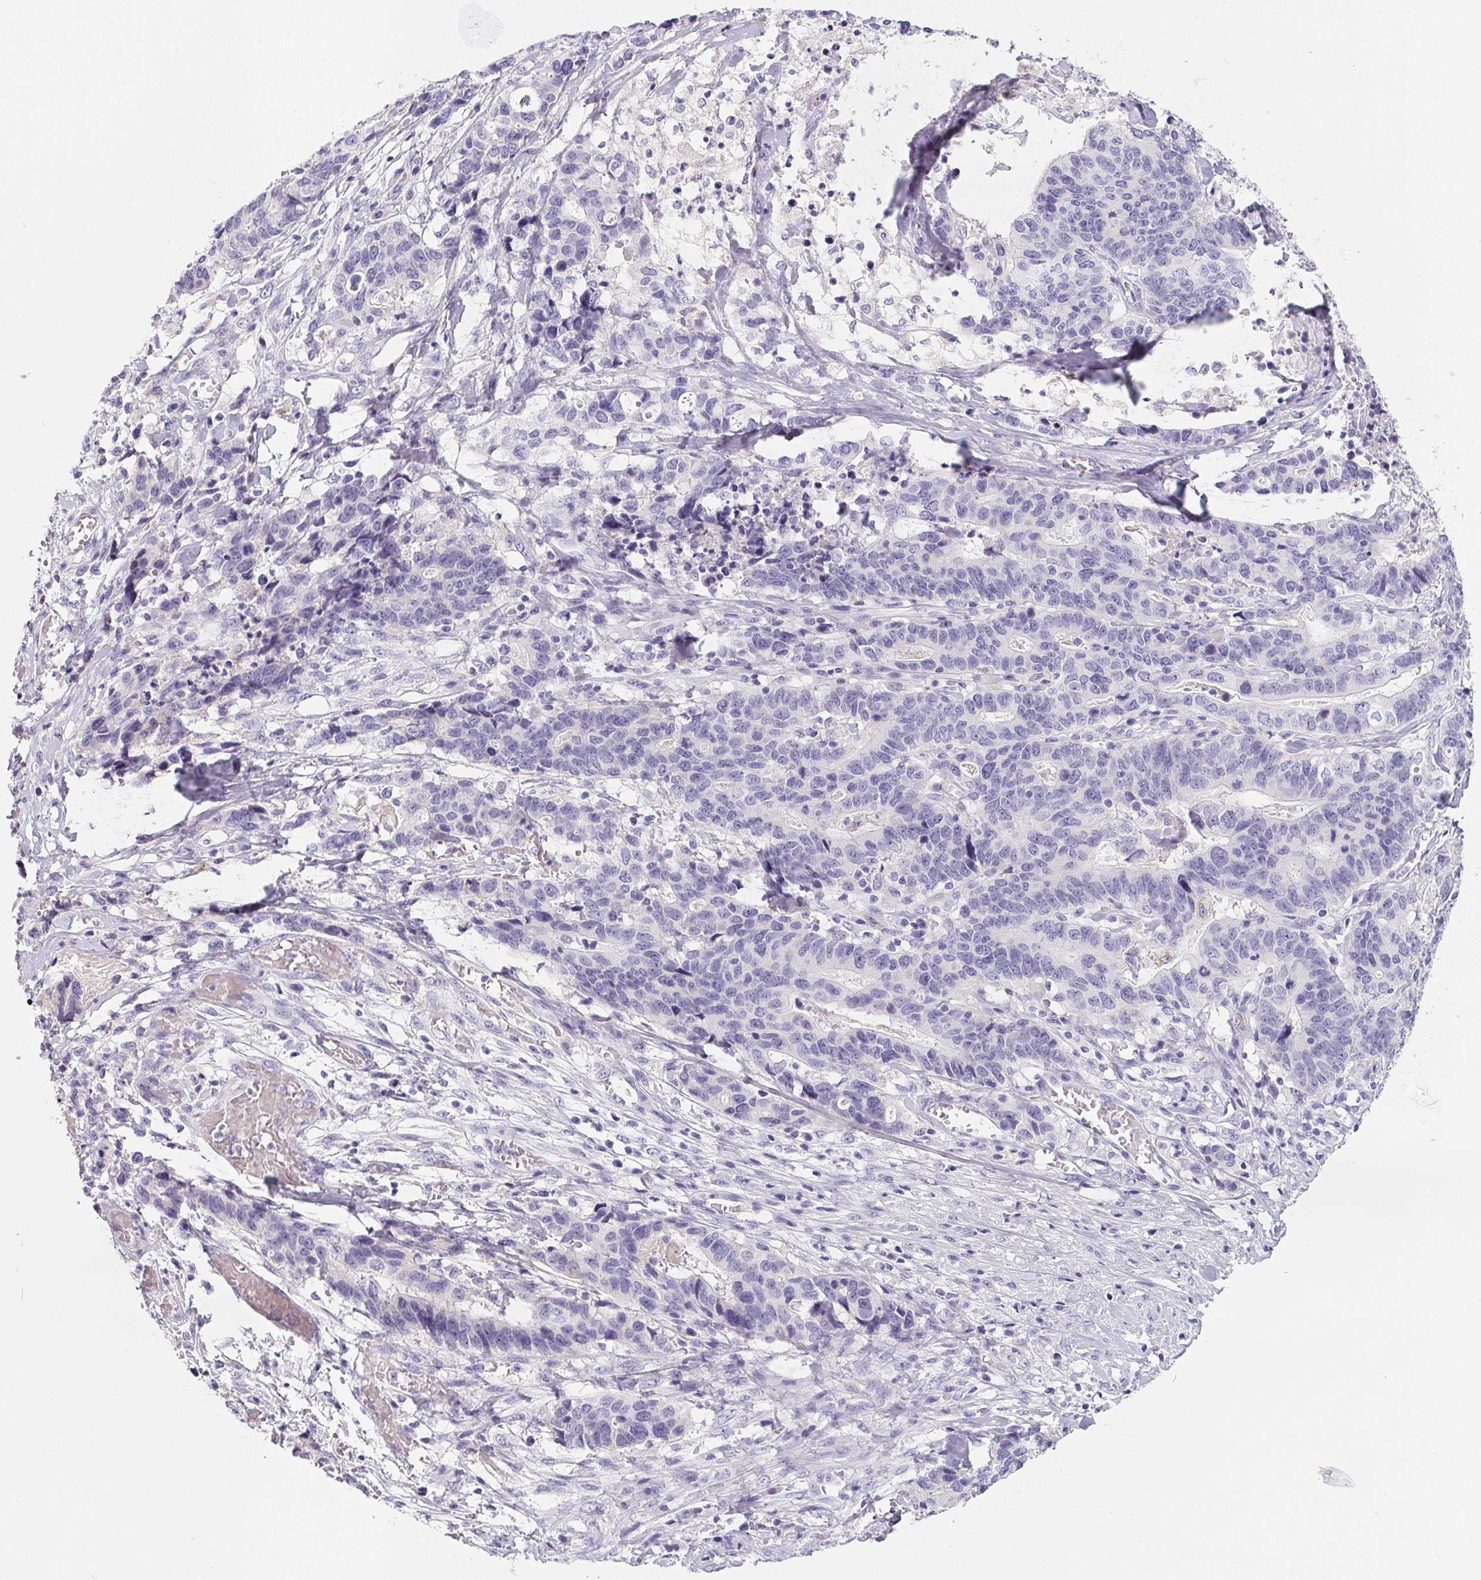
{"staining": {"intensity": "negative", "quantity": "none", "location": "none"}, "tissue": "stomach cancer", "cell_type": "Tumor cells", "image_type": "cancer", "snomed": [{"axis": "morphology", "description": "Adenocarcinoma, NOS"}, {"axis": "topography", "description": "Stomach, upper"}], "caption": "This is an immunohistochemistry image of stomach cancer (adenocarcinoma). There is no staining in tumor cells.", "gene": "FDX1", "patient": {"sex": "female", "age": 67}}